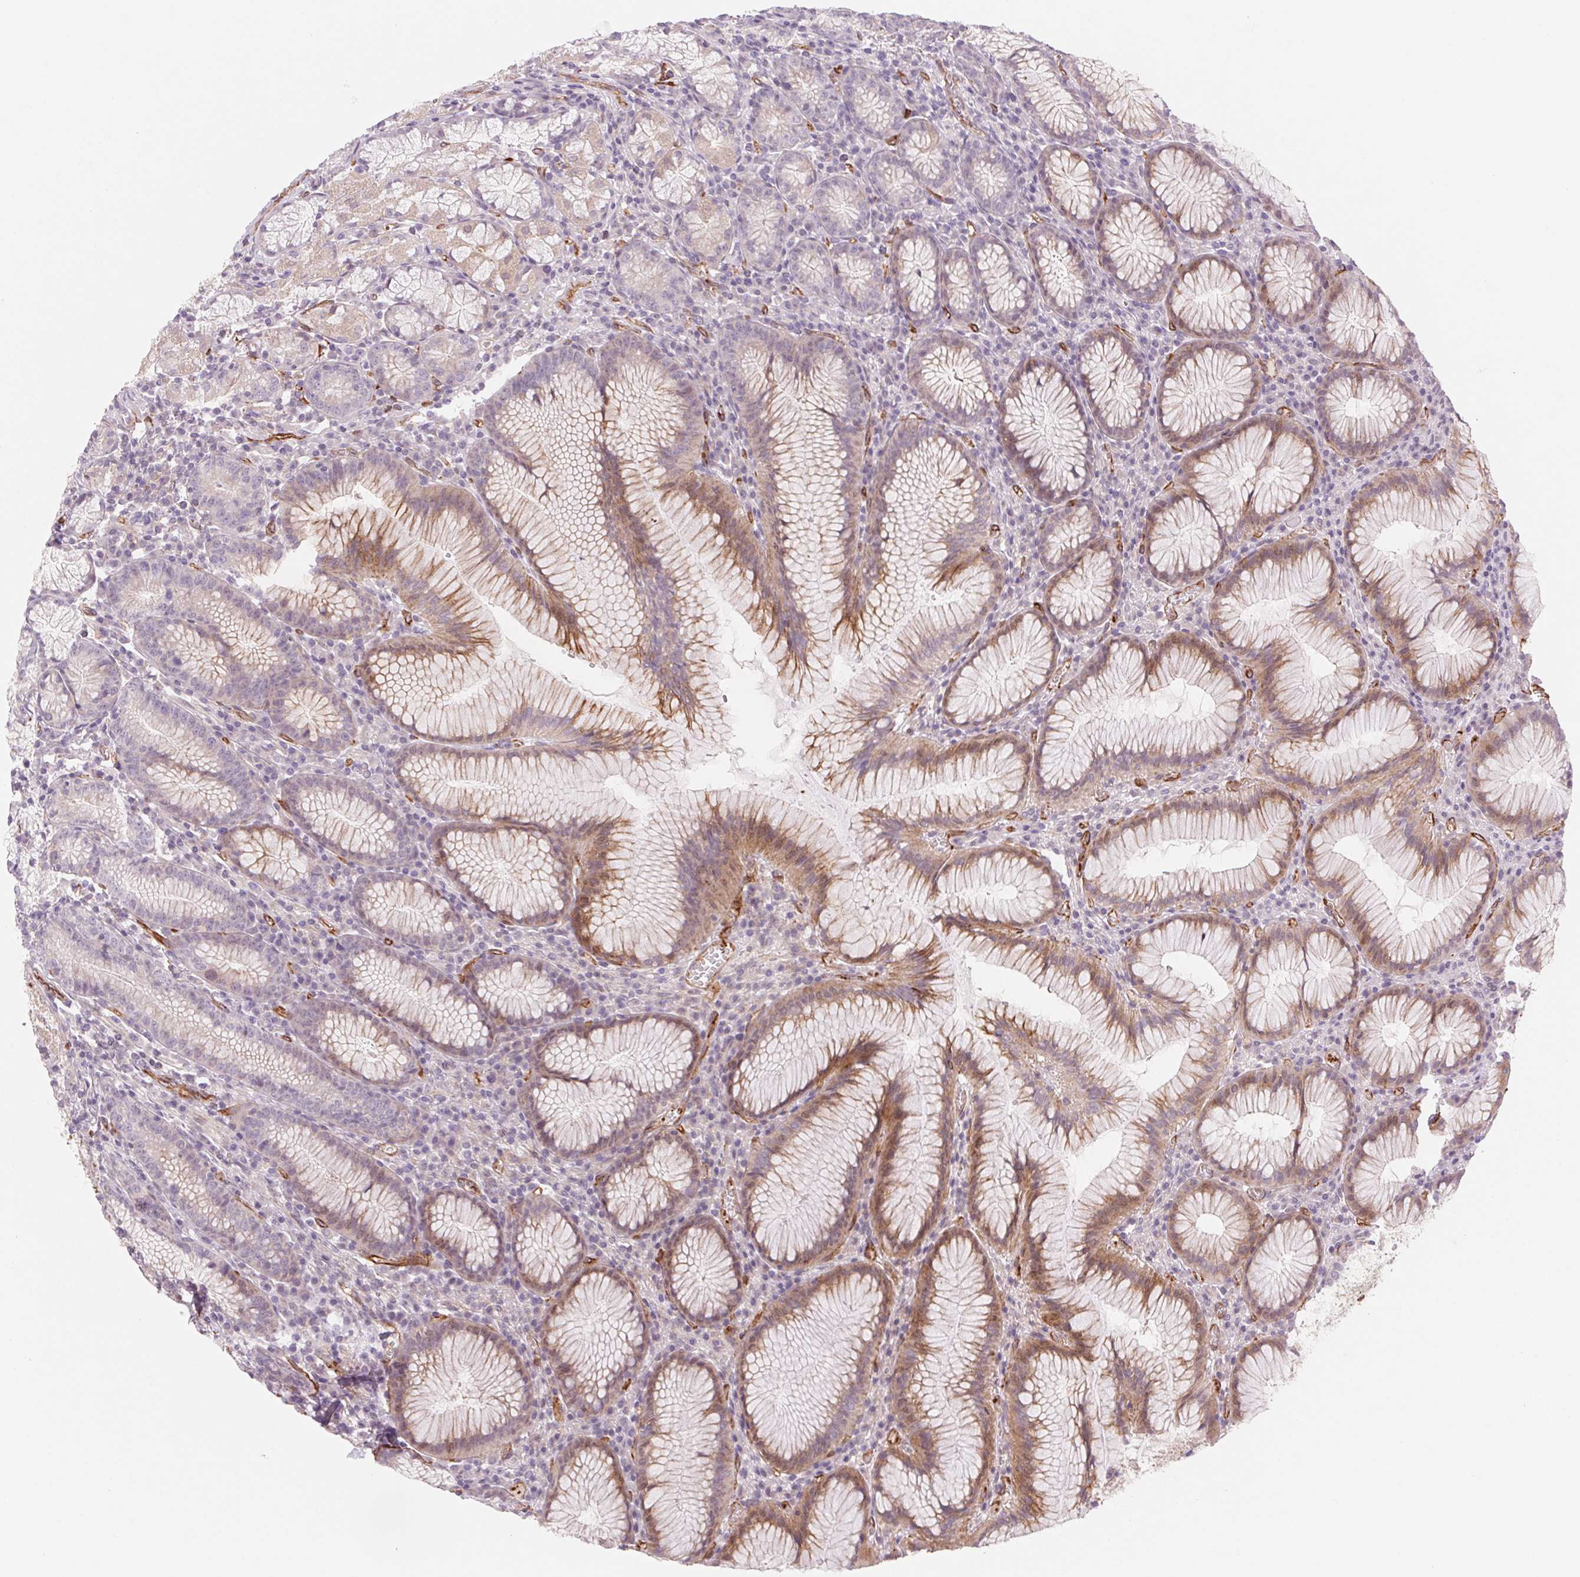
{"staining": {"intensity": "moderate", "quantity": "25%-75%", "location": "cytoplasmic/membranous"}, "tissue": "stomach", "cell_type": "Glandular cells", "image_type": "normal", "snomed": [{"axis": "morphology", "description": "Normal tissue, NOS"}, {"axis": "topography", "description": "Stomach"}], "caption": "High-power microscopy captured an IHC histopathology image of unremarkable stomach, revealing moderate cytoplasmic/membranous expression in about 25%-75% of glandular cells.", "gene": "MS4A13", "patient": {"sex": "male", "age": 55}}